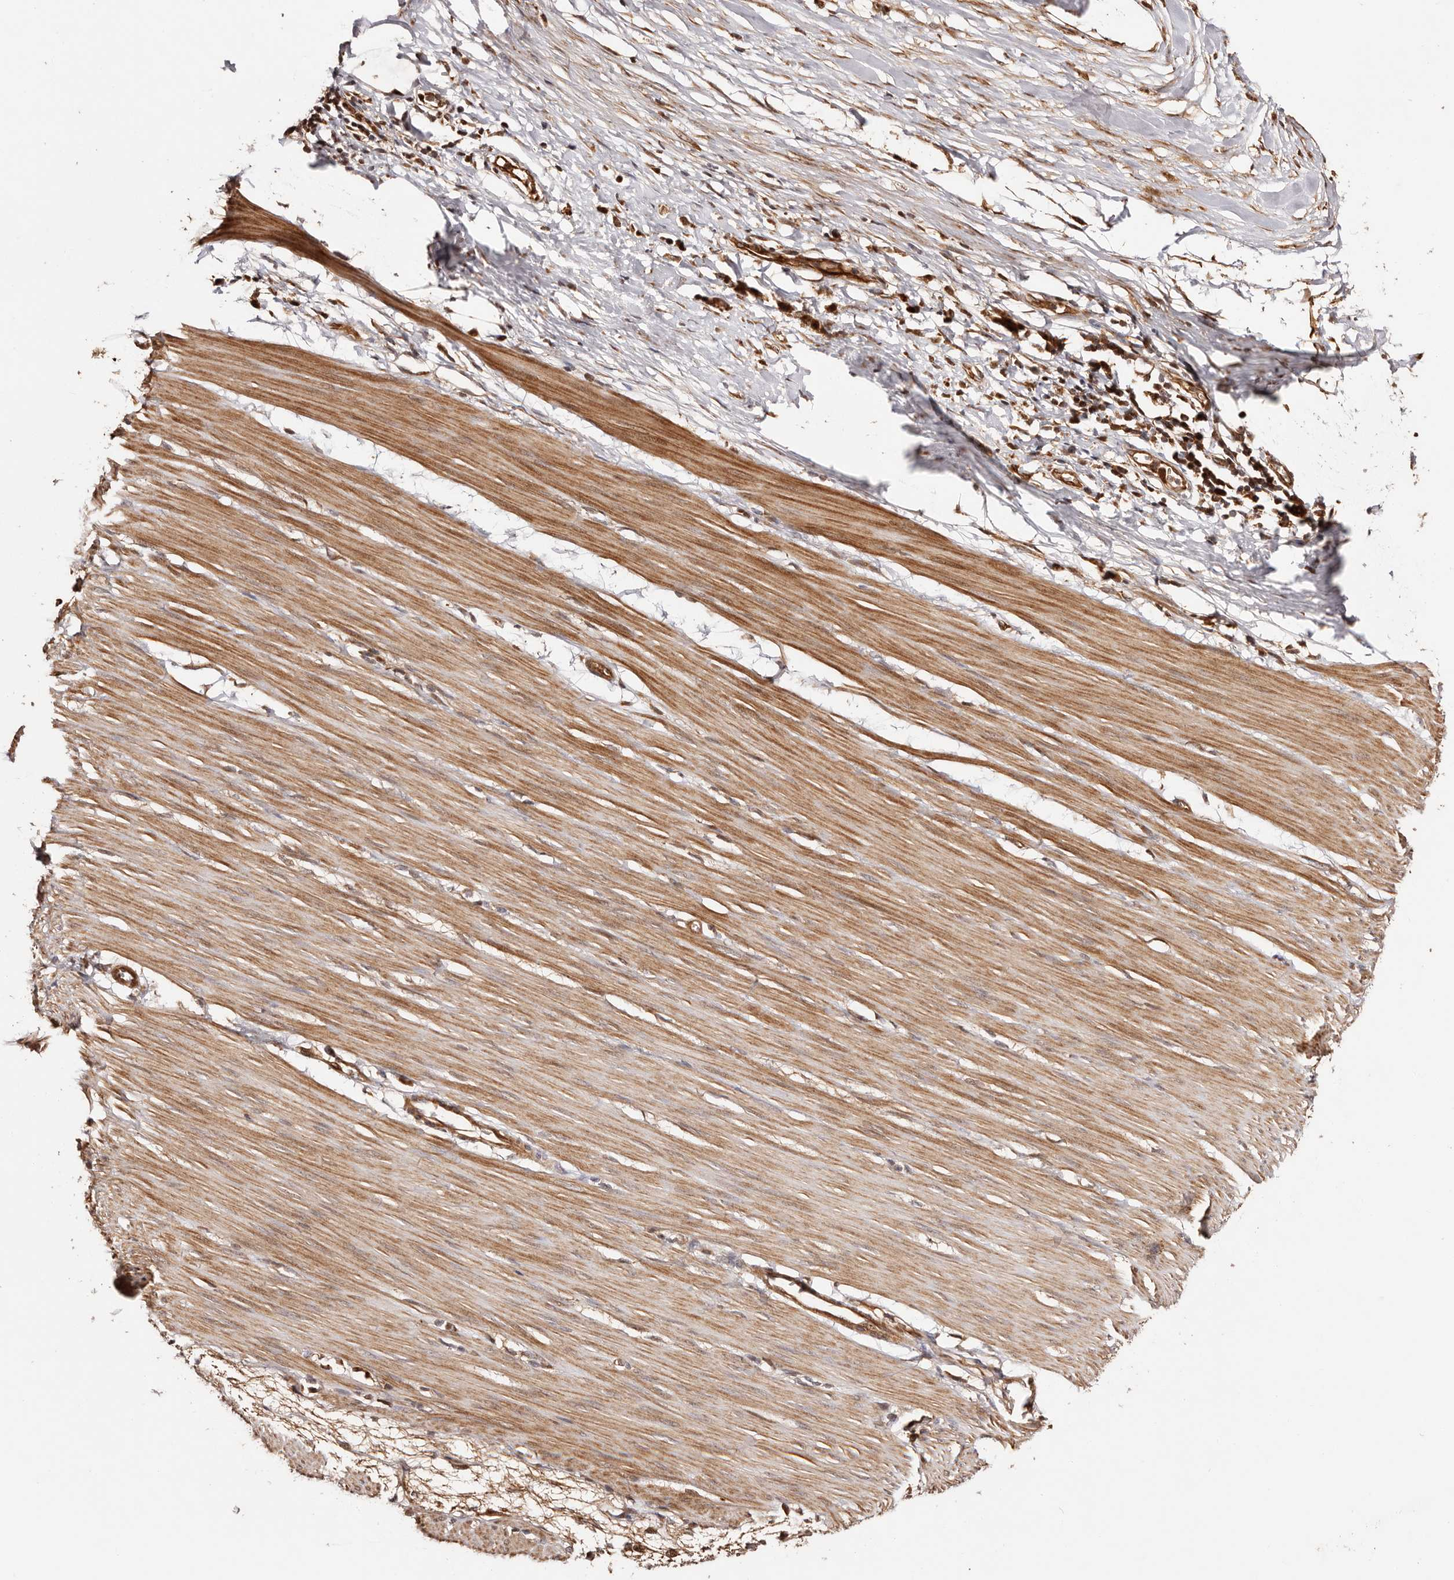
{"staining": {"intensity": "moderate", "quantity": ">75%", "location": "cytoplasmic/membranous"}, "tissue": "smooth muscle", "cell_type": "Smooth muscle cells", "image_type": "normal", "snomed": [{"axis": "morphology", "description": "Normal tissue, NOS"}, {"axis": "morphology", "description": "Adenocarcinoma, NOS"}, {"axis": "topography", "description": "Colon"}, {"axis": "topography", "description": "Peripheral nerve tissue"}], "caption": "About >75% of smooth muscle cells in unremarkable human smooth muscle demonstrate moderate cytoplasmic/membranous protein expression as visualized by brown immunohistochemical staining.", "gene": "PTPN22", "patient": {"sex": "male", "age": 14}}